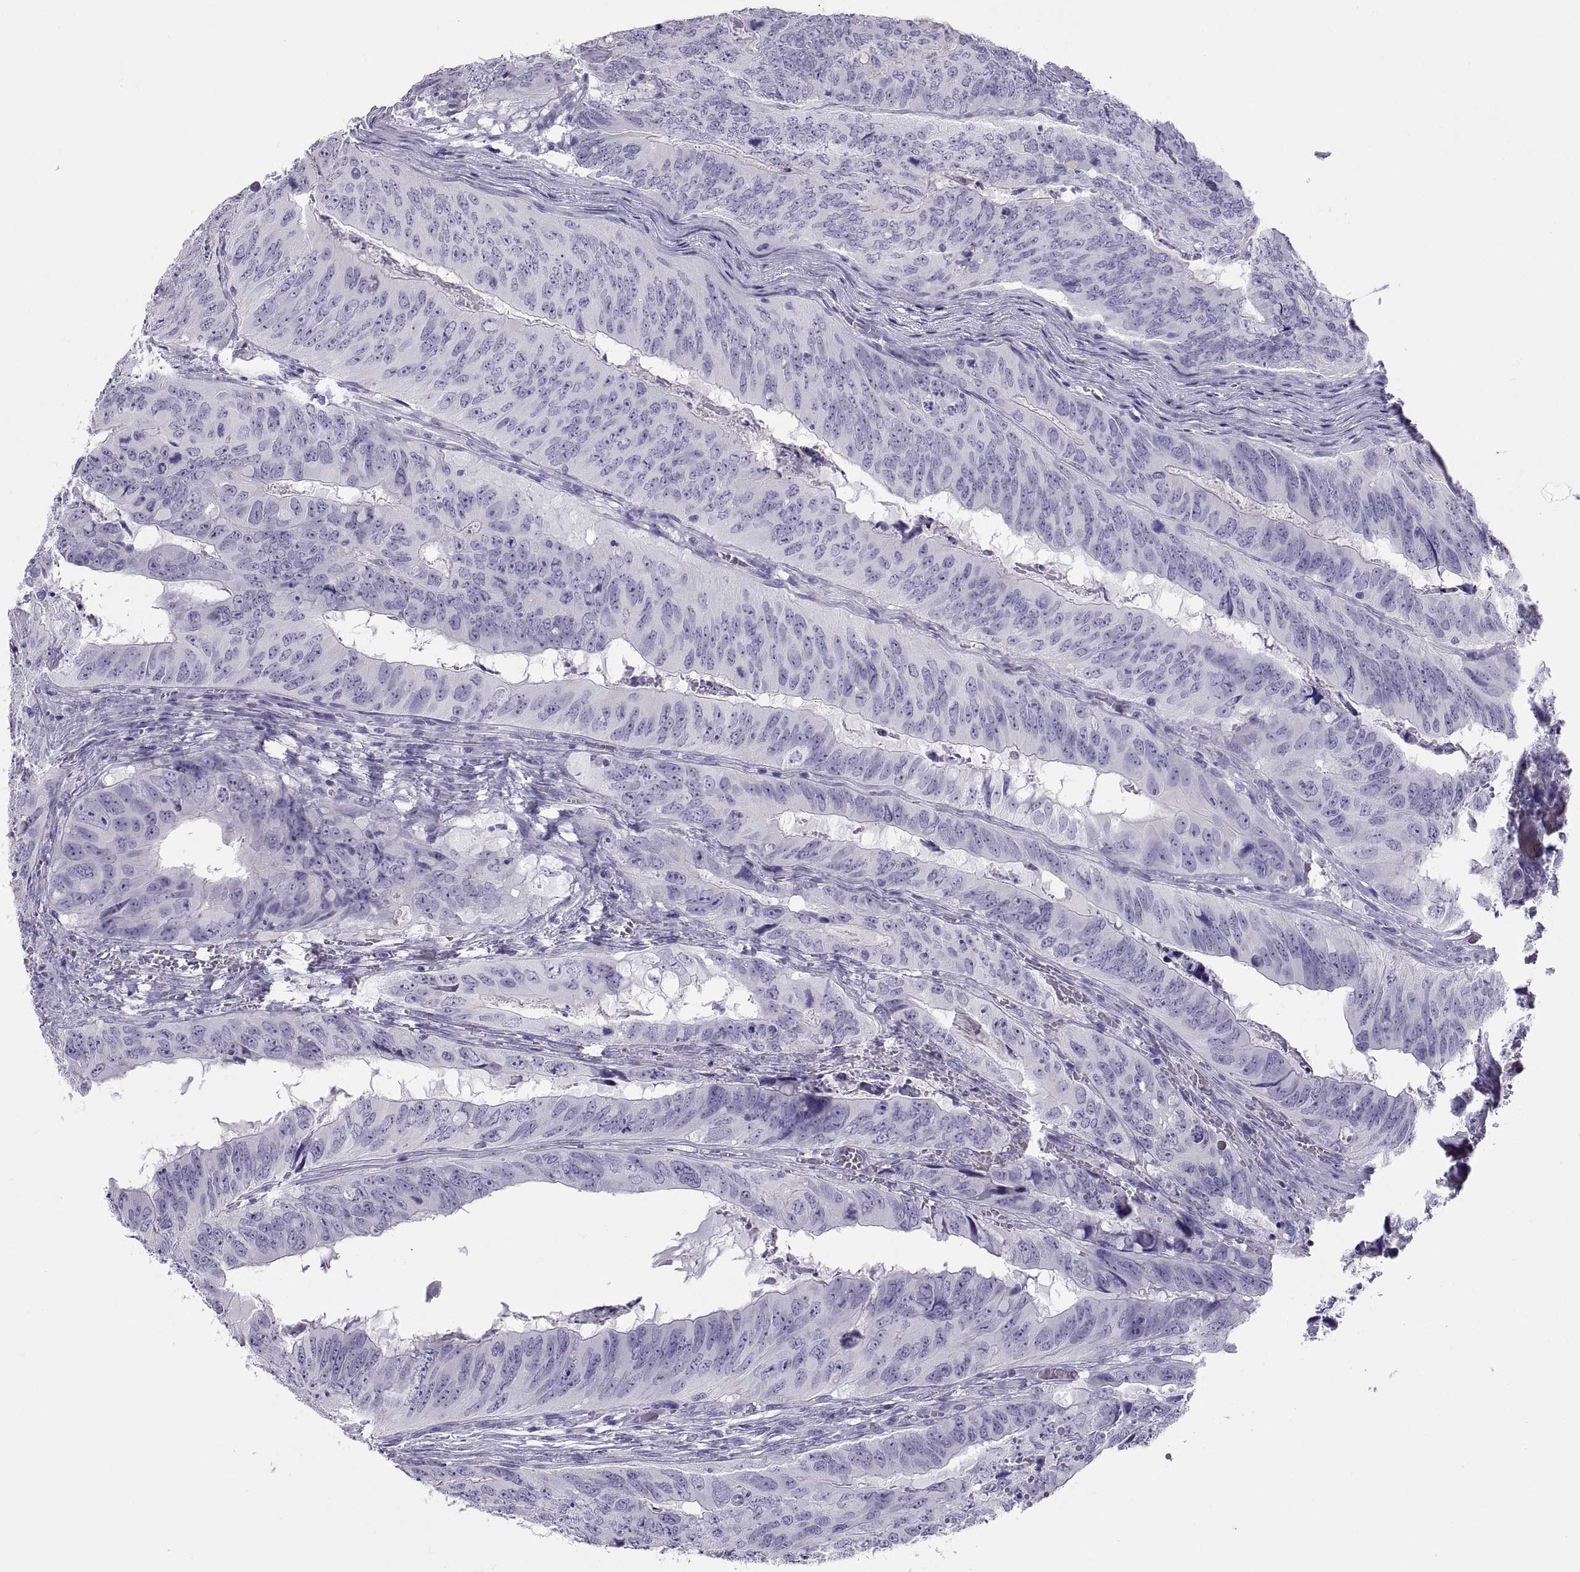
{"staining": {"intensity": "negative", "quantity": "none", "location": "none"}, "tissue": "colorectal cancer", "cell_type": "Tumor cells", "image_type": "cancer", "snomed": [{"axis": "morphology", "description": "Adenocarcinoma, NOS"}, {"axis": "topography", "description": "Colon"}], "caption": "Immunohistochemistry (IHC) photomicrograph of neoplastic tissue: colorectal cancer (adenocarcinoma) stained with DAB (3,3'-diaminobenzidine) demonstrates no significant protein expression in tumor cells.", "gene": "RGS20", "patient": {"sex": "male", "age": 79}}